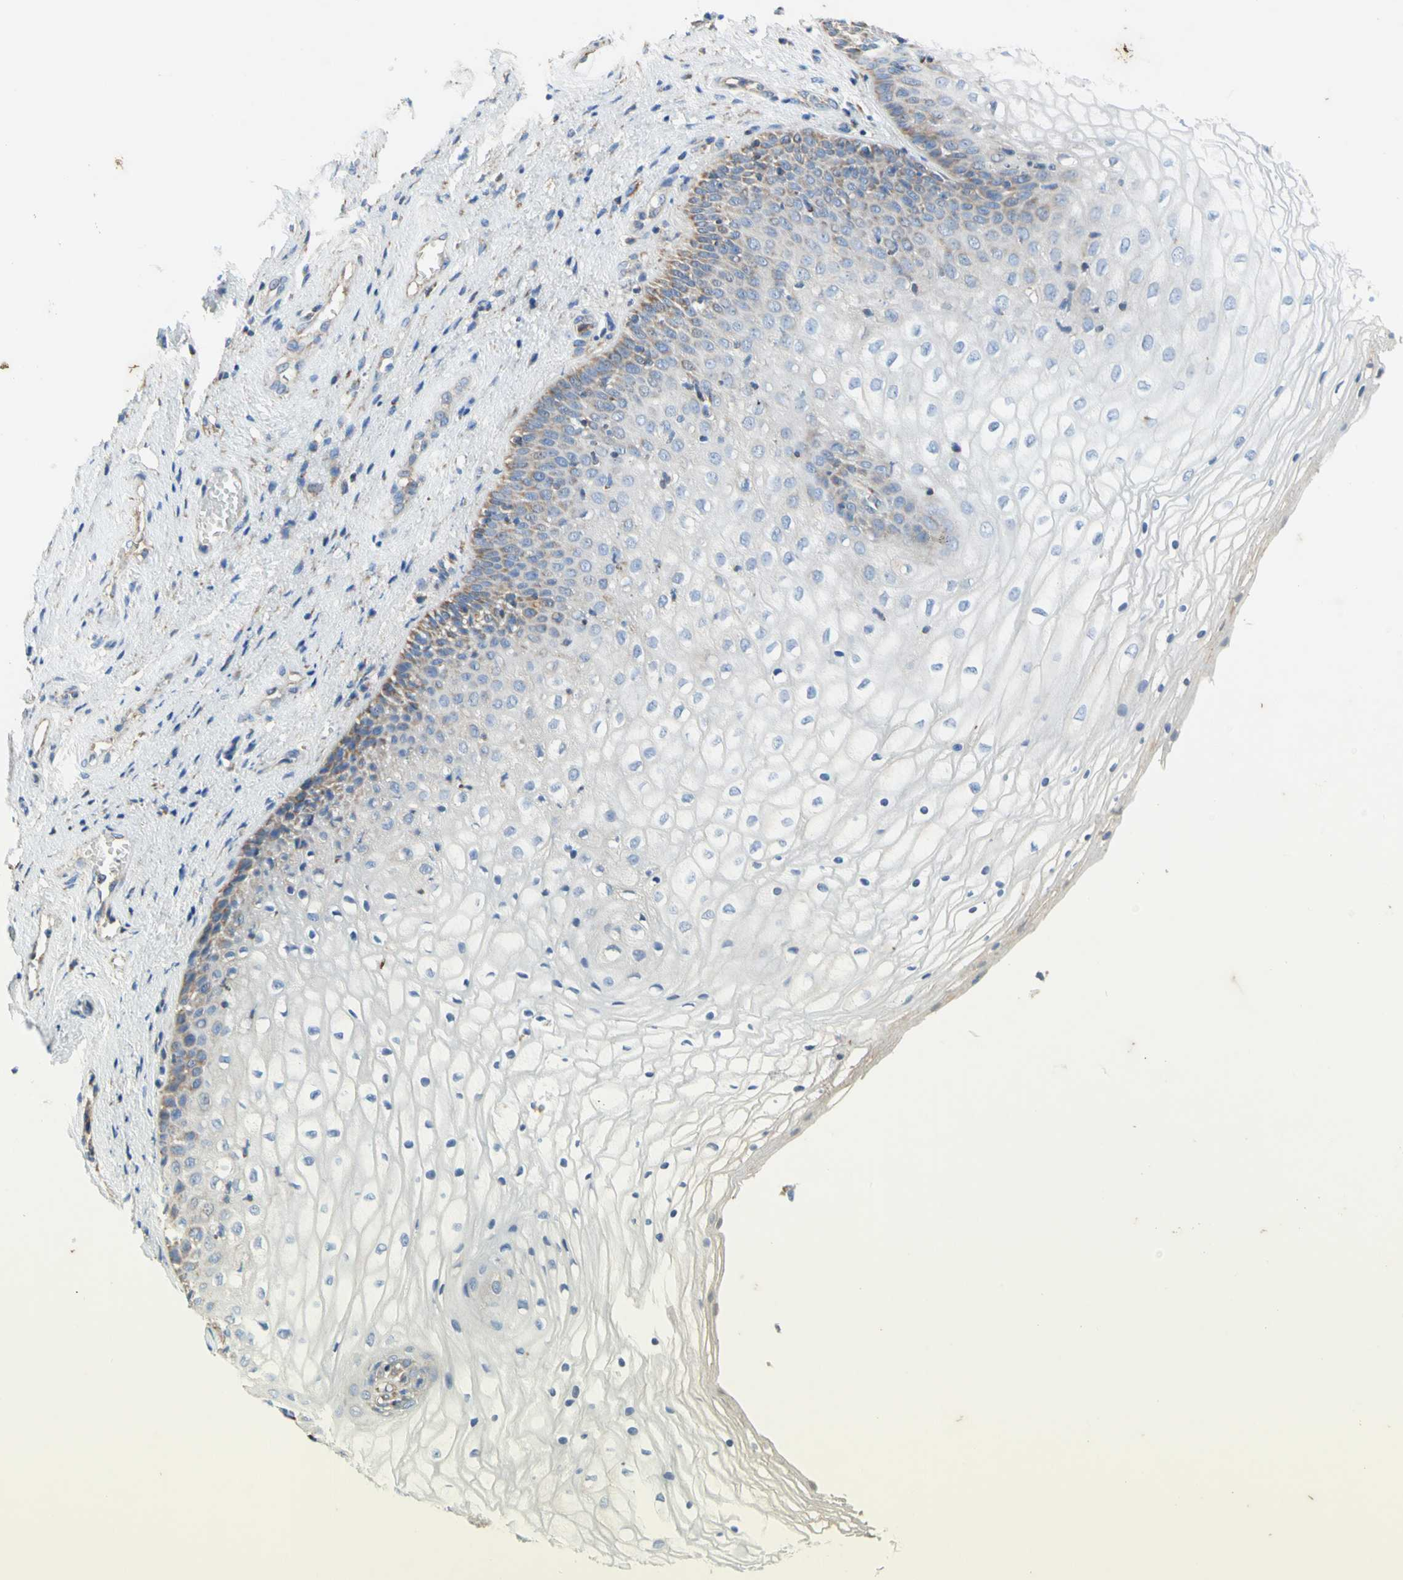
{"staining": {"intensity": "moderate", "quantity": "<25%", "location": "cytoplasmic/membranous"}, "tissue": "vagina", "cell_type": "Squamous epithelial cells", "image_type": "normal", "snomed": [{"axis": "morphology", "description": "Normal tissue, NOS"}, {"axis": "topography", "description": "Vagina"}], "caption": "Squamous epithelial cells exhibit low levels of moderate cytoplasmic/membranous staining in about <25% of cells in normal vagina. (Brightfield microscopy of DAB IHC at high magnification).", "gene": "SDHB", "patient": {"sex": "female", "age": 34}}